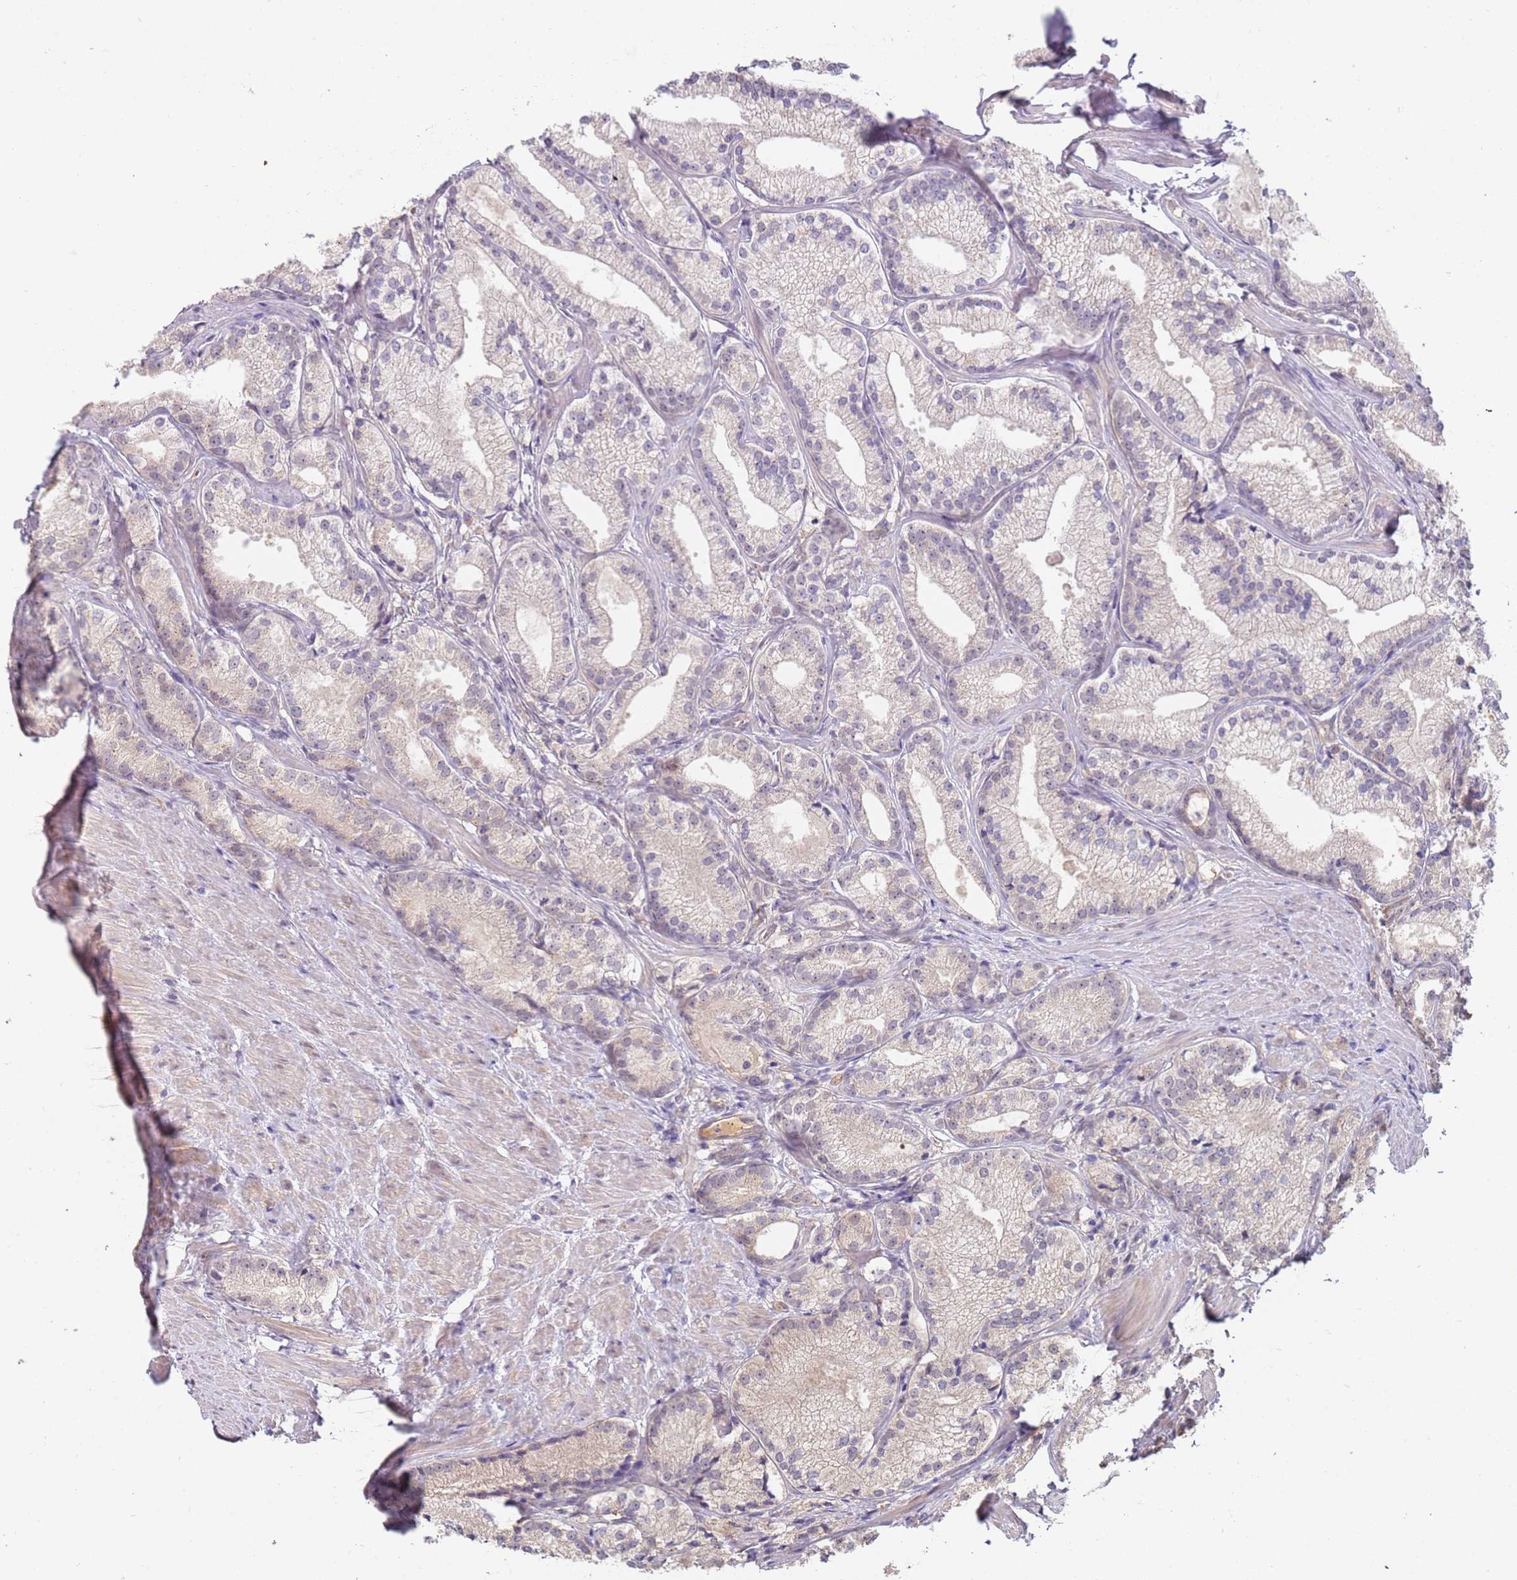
{"staining": {"intensity": "weak", "quantity": "<25%", "location": "cytoplasmic/membranous"}, "tissue": "prostate cancer", "cell_type": "Tumor cells", "image_type": "cancer", "snomed": [{"axis": "morphology", "description": "Adenocarcinoma, Low grade"}, {"axis": "topography", "description": "Prostate"}], "caption": "There is no significant staining in tumor cells of adenocarcinoma (low-grade) (prostate). Nuclei are stained in blue.", "gene": "WDR93", "patient": {"sex": "male", "age": 57}}